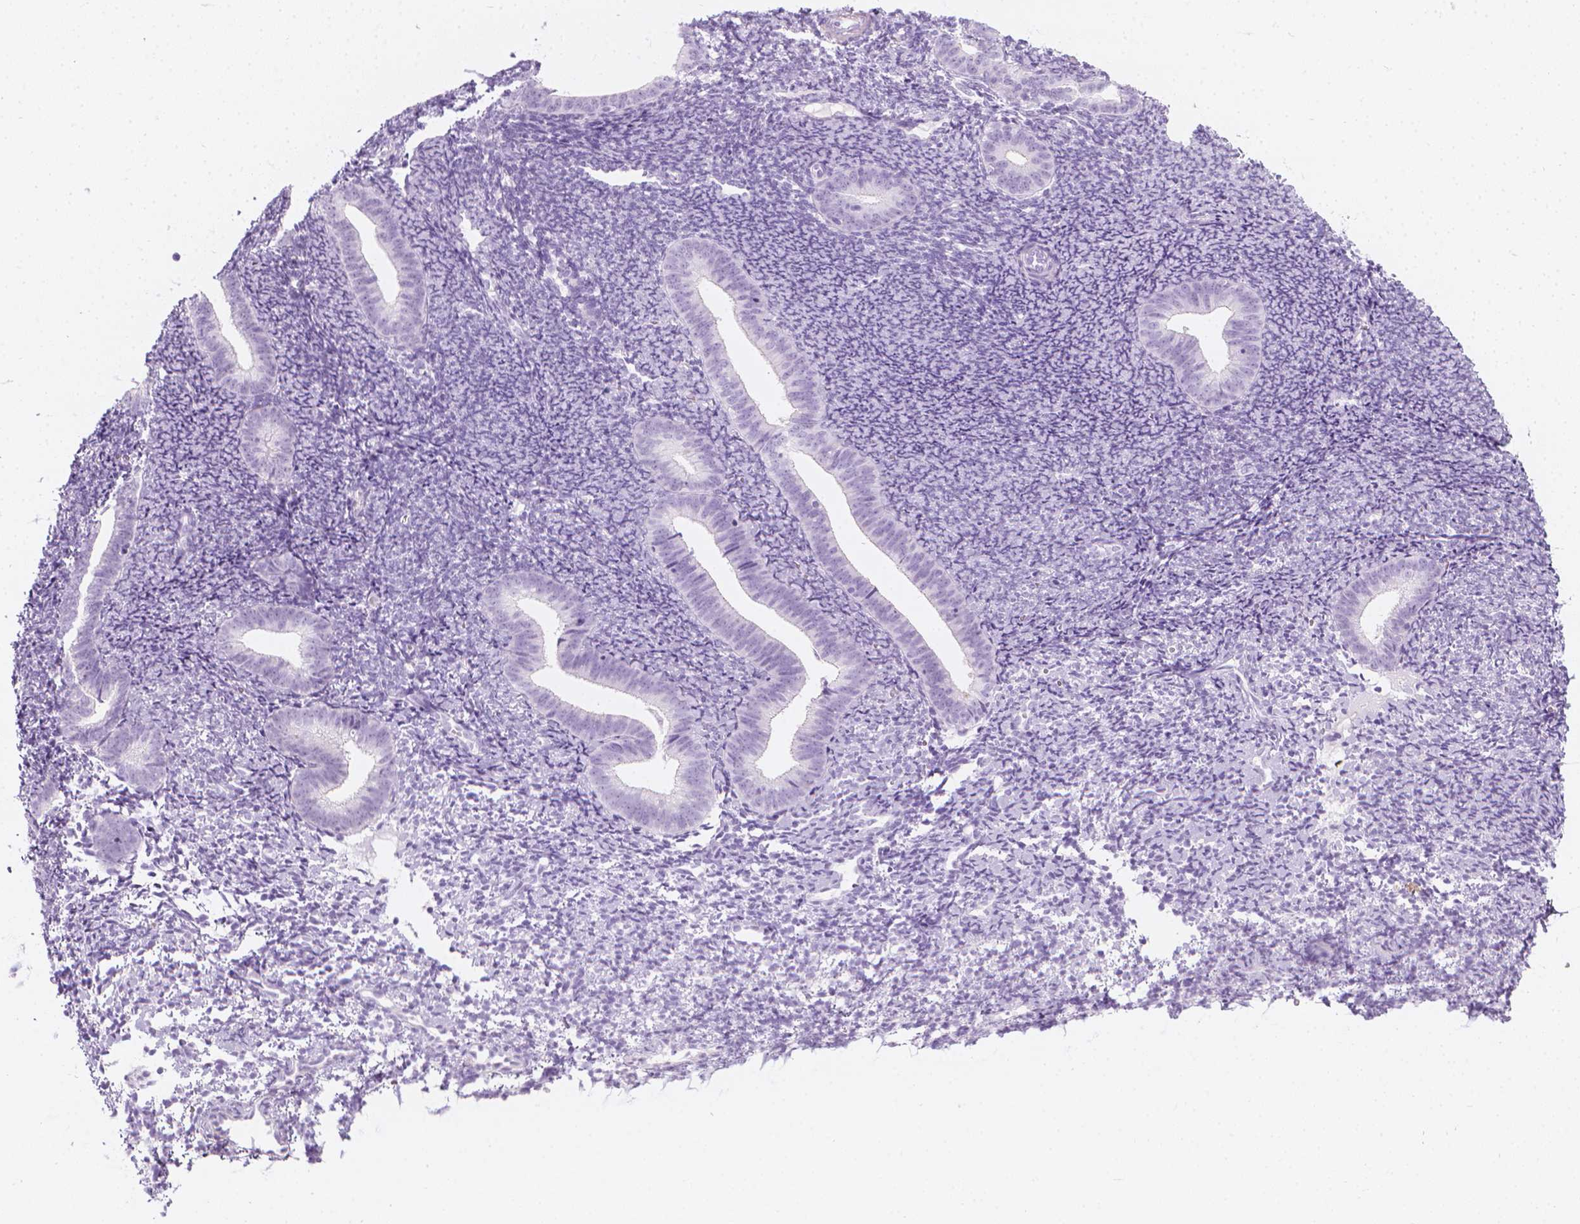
{"staining": {"intensity": "negative", "quantity": "none", "location": "none"}, "tissue": "endometrium", "cell_type": "Cells in endometrial stroma", "image_type": "normal", "snomed": [{"axis": "morphology", "description": "Normal tissue, NOS"}, {"axis": "topography", "description": "Endometrium"}], "caption": "Immunohistochemistry photomicrograph of normal human endometrium stained for a protein (brown), which reveals no staining in cells in endometrial stroma. The staining was performed using DAB (3,3'-diaminobenzidine) to visualize the protein expression in brown, while the nuclei were stained in blue with hematoxylin (Magnification: 20x).", "gene": "SCG3", "patient": {"sex": "female", "age": 39}}